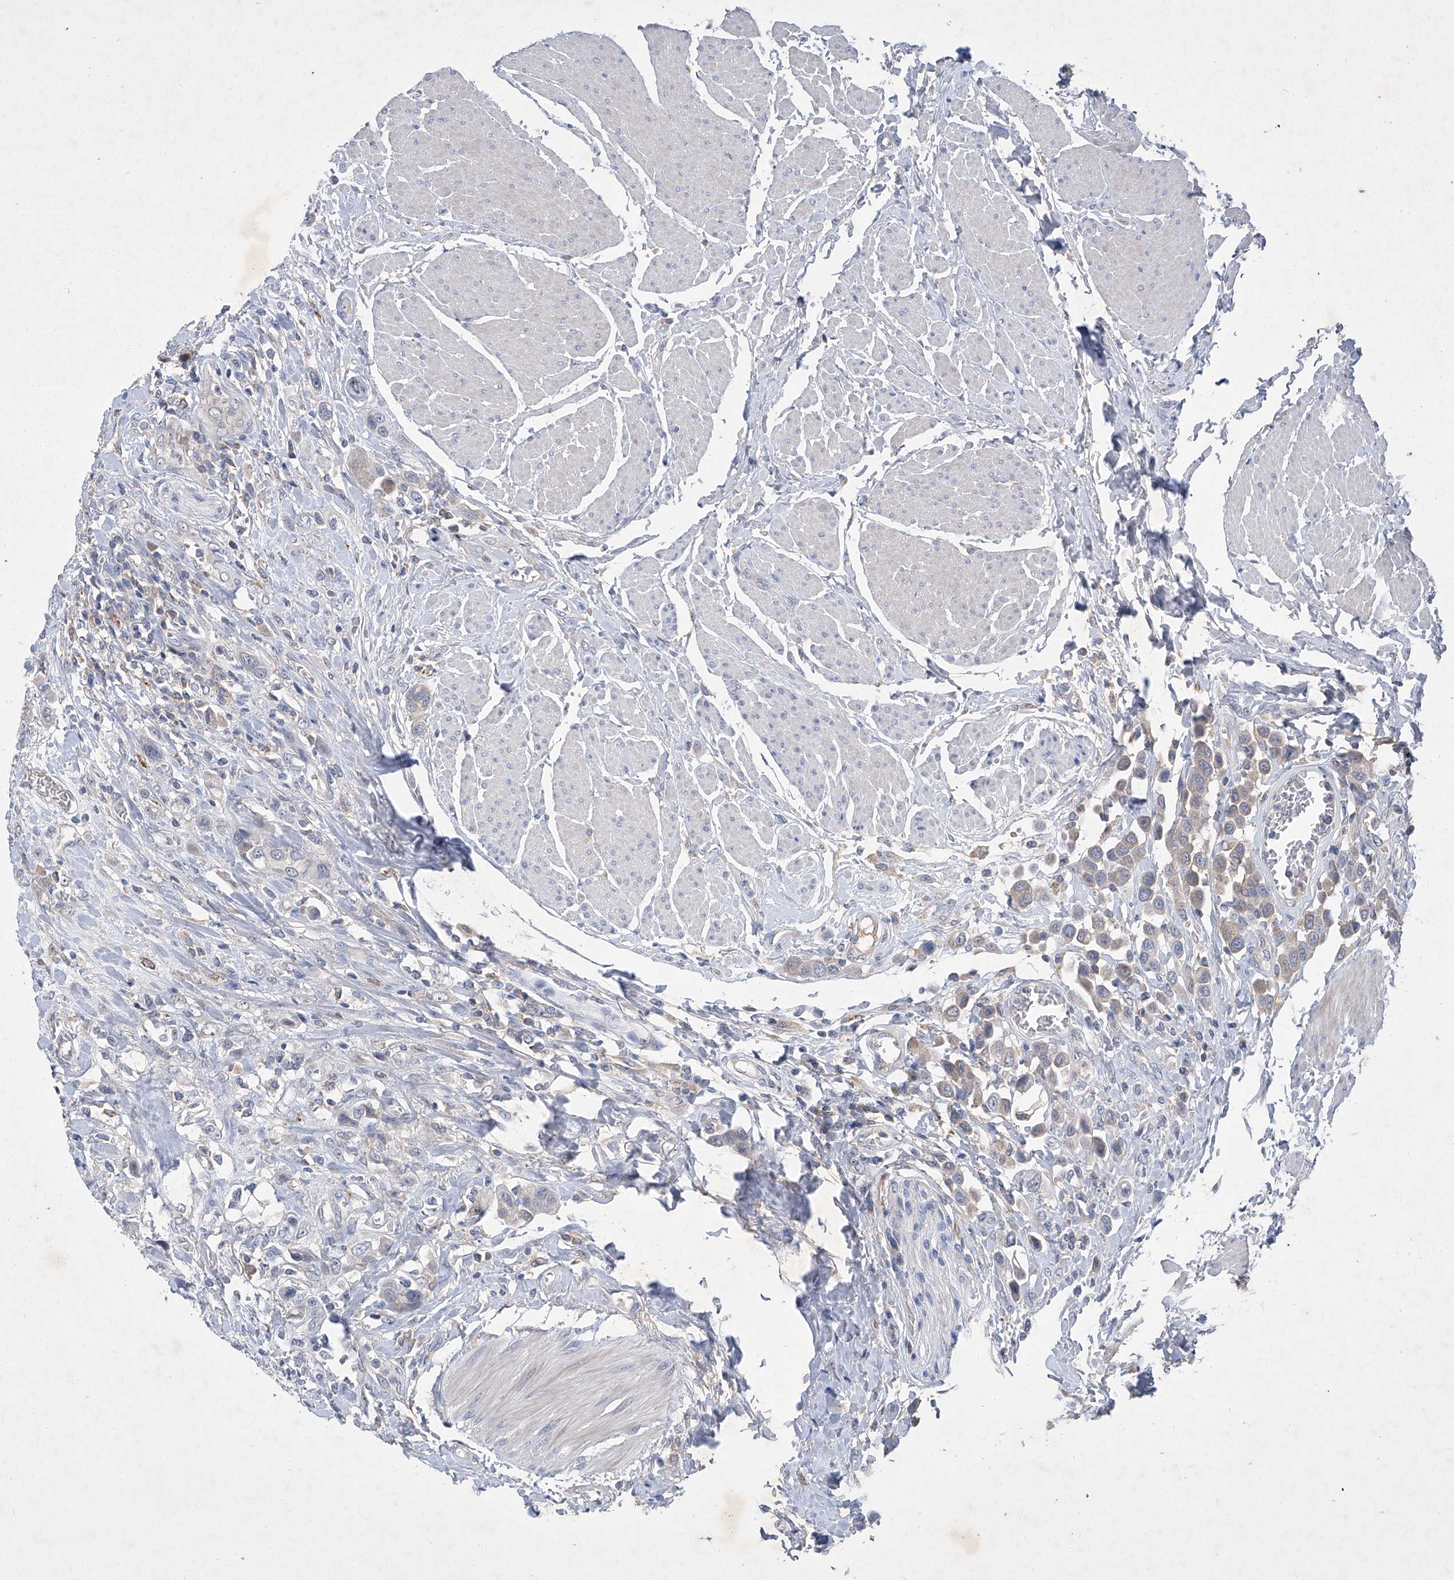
{"staining": {"intensity": "weak", "quantity": "25%-75%", "location": "cytoplasmic/membranous"}, "tissue": "urothelial cancer", "cell_type": "Tumor cells", "image_type": "cancer", "snomed": [{"axis": "morphology", "description": "Urothelial carcinoma, High grade"}, {"axis": "topography", "description": "Urinary bladder"}], "caption": "High-power microscopy captured an IHC histopathology image of urothelial cancer, revealing weak cytoplasmic/membranous staining in approximately 25%-75% of tumor cells.", "gene": "SBK2", "patient": {"sex": "male", "age": 50}}